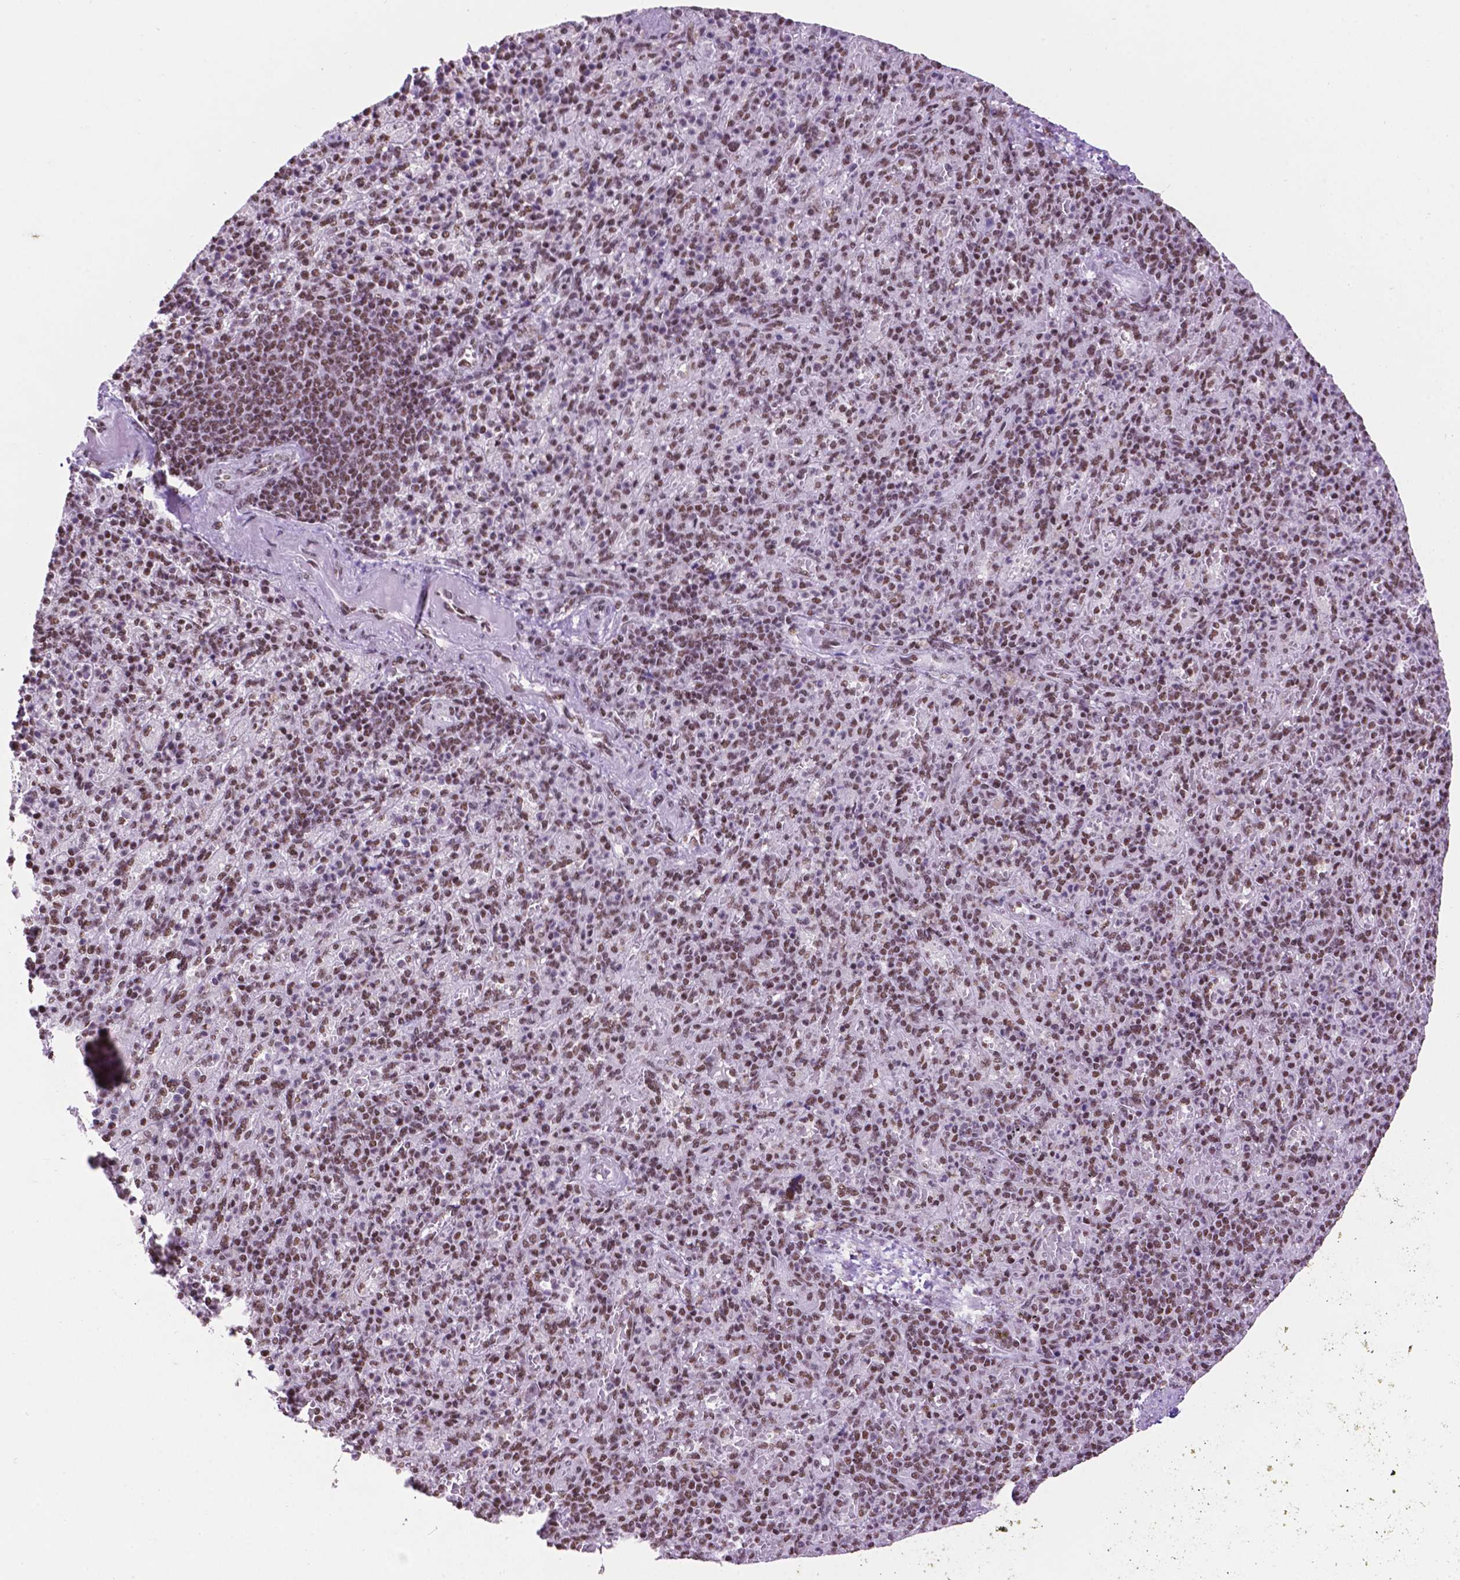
{"staining": {"intensity": "strong", "quantity": "25%-75%", "location": "nuclear"}, "tissue": "spleen", "cell_type": "Cells in red pulp", "image_type": "normal", "snomed": [{"axis": "morphology", "description": "Normal tissue, NOS"}, {"axis": "topography", "description": "Spleen"}], "caption": "Cells in red pulp reveal high levels of strong nuclear staining in about 25%-75% of cells in unremarkable human spleen. (brown staining indicates protein expression, while blue staining denotes nuclei).", "gene": "CCAR2", "patient": {"sex": "female", "age": 74}}